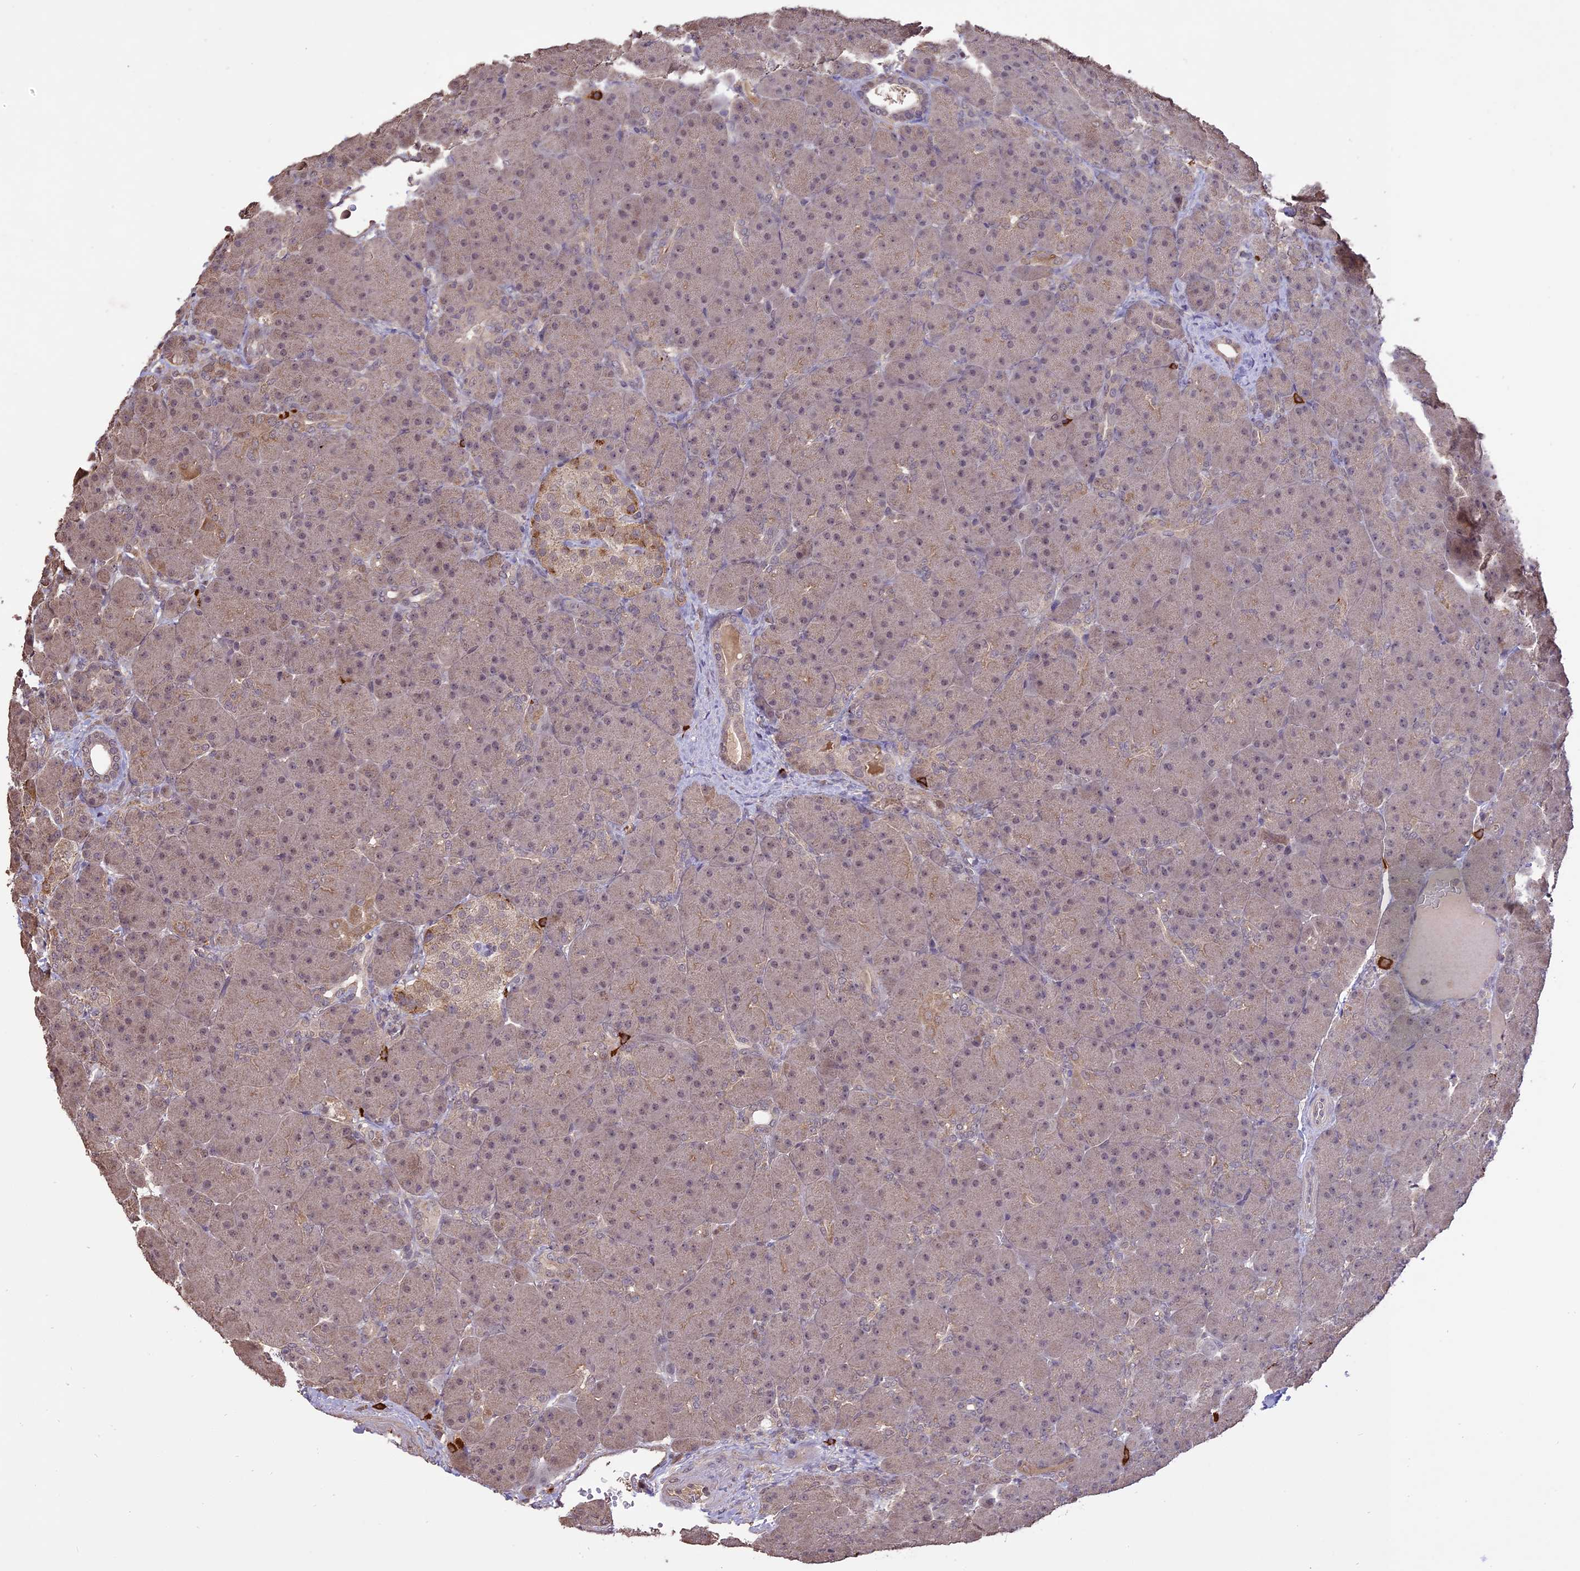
{"staining": {"intensity": "weak", "quantity": "<25%", "location": "cytoplasmic/membranous,nuclear"}, "tissue": "pancreas", "cell_type": "Exocrine glandular cells", "image_type": "normal", "snomed": [{"axis": "morphology", "description": "Normal tissue, NOS"}, {"axis": "topography", "description": "Pancreas"}], "caption": "IHC image of unremarkable pancreas: human pancreas stained with DAB demonstrates no significant protein staining in exocrine glandular cells. Brightfield microscopy of immunohistochemistry (IHC) stained with DAB (brown) and hematoxylin (blue), captured at high magnification.", "gene": "TIGD7", "patient": {"sex": "male", "age": 66}}